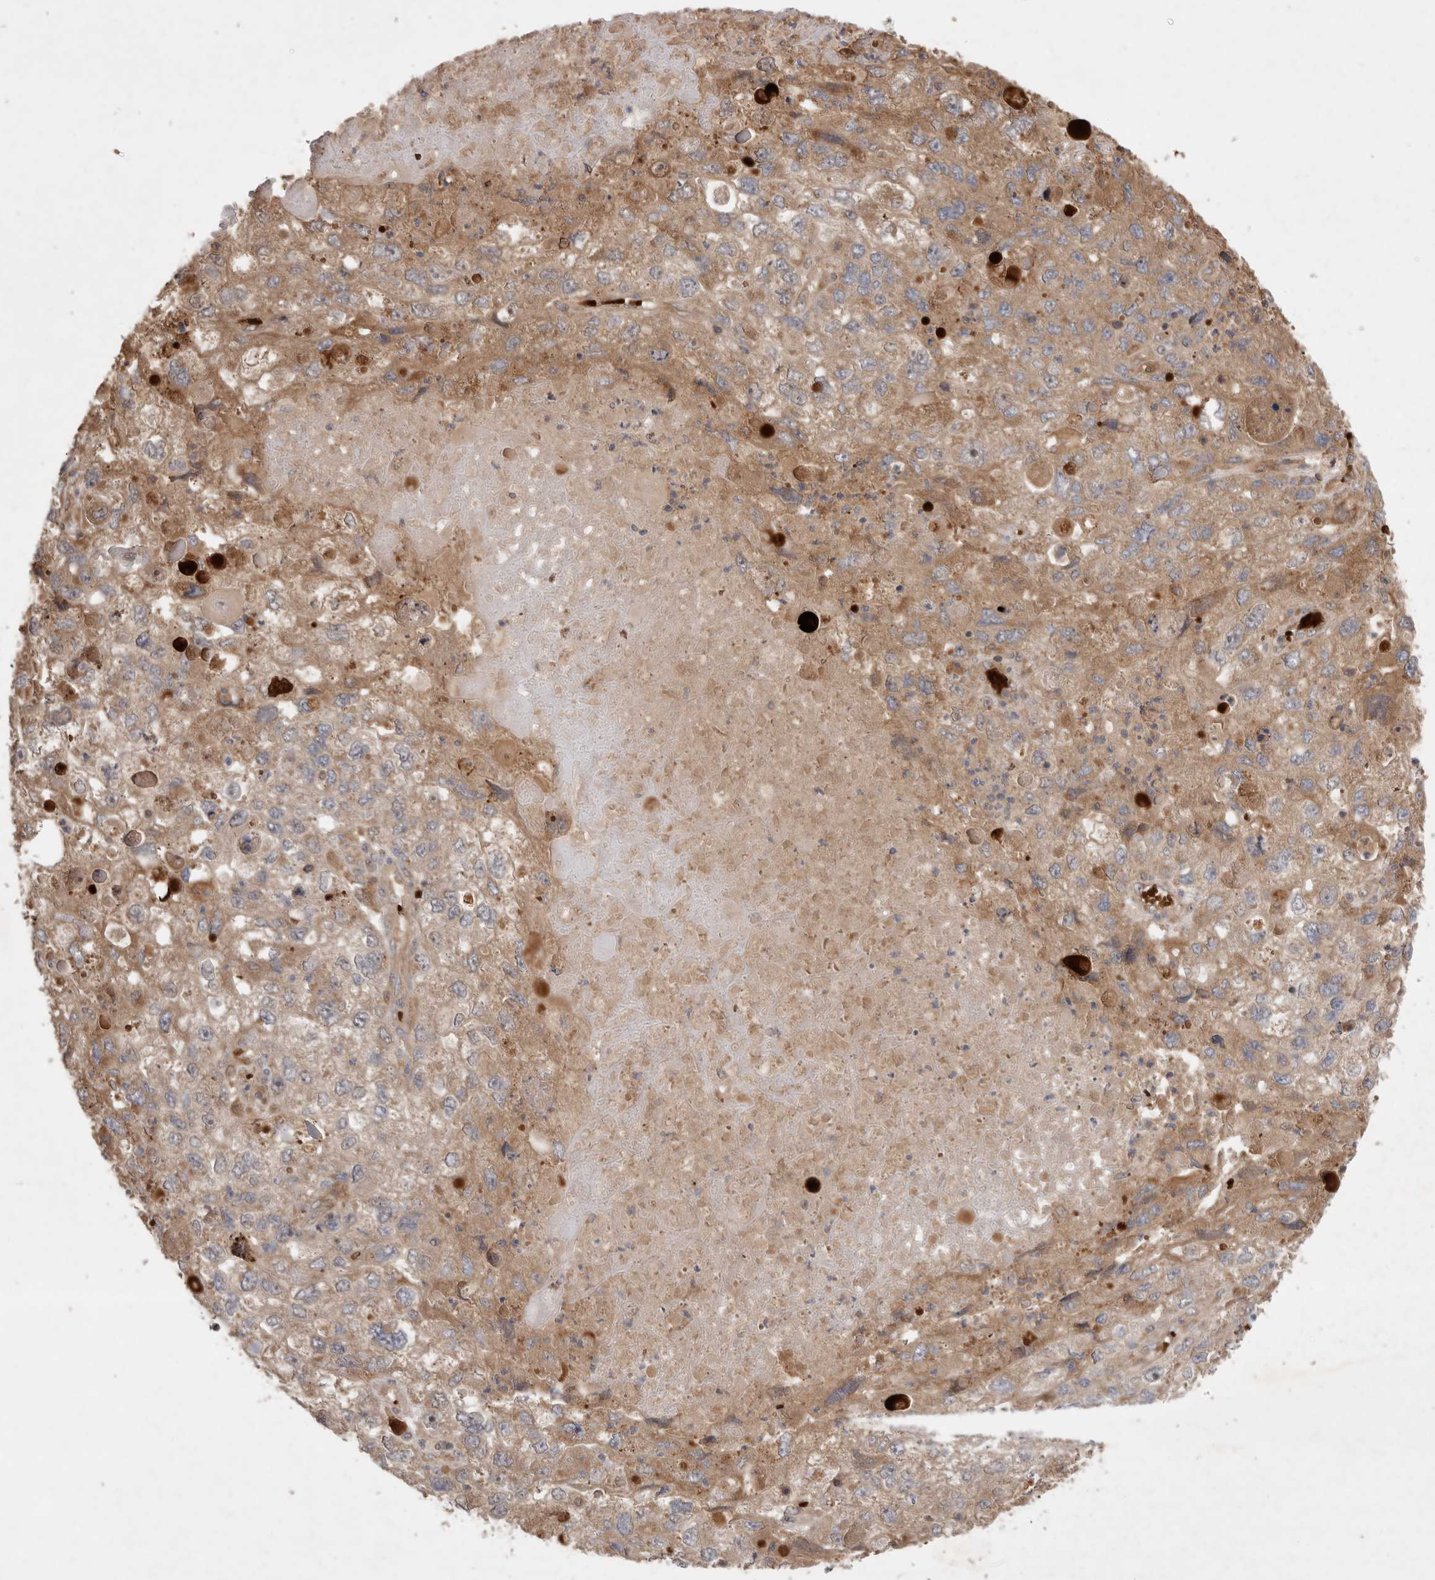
{"staining": {"intensity": "moderate", "quantity": "25%-75%", "location": "cytoplasmic/membranous"}, "tissue": "endometrial cancer", "cell_type": "Tumor cells", "image_type": "cancer", "snomed": [{"axis": "morphology", "description": "Adenocarcinoma, NOS"}, {"axis": "topography", "description": "Endometrium"}], "caption": "The micrograph shows staining of adenocarcinoma (endometrial), revealing moderate cytoplasmic/membranous protein expression (brown color) within tumor cells. The staining was performed using DAB (3,3'-diaminobenzidine) to visualize the protein expression in brown, while the nuclei were stained in blue with hematoxylin (Magnification: 20x).", "gene": "FAM221A", "patient": {"sex": "female", "age": 49}}